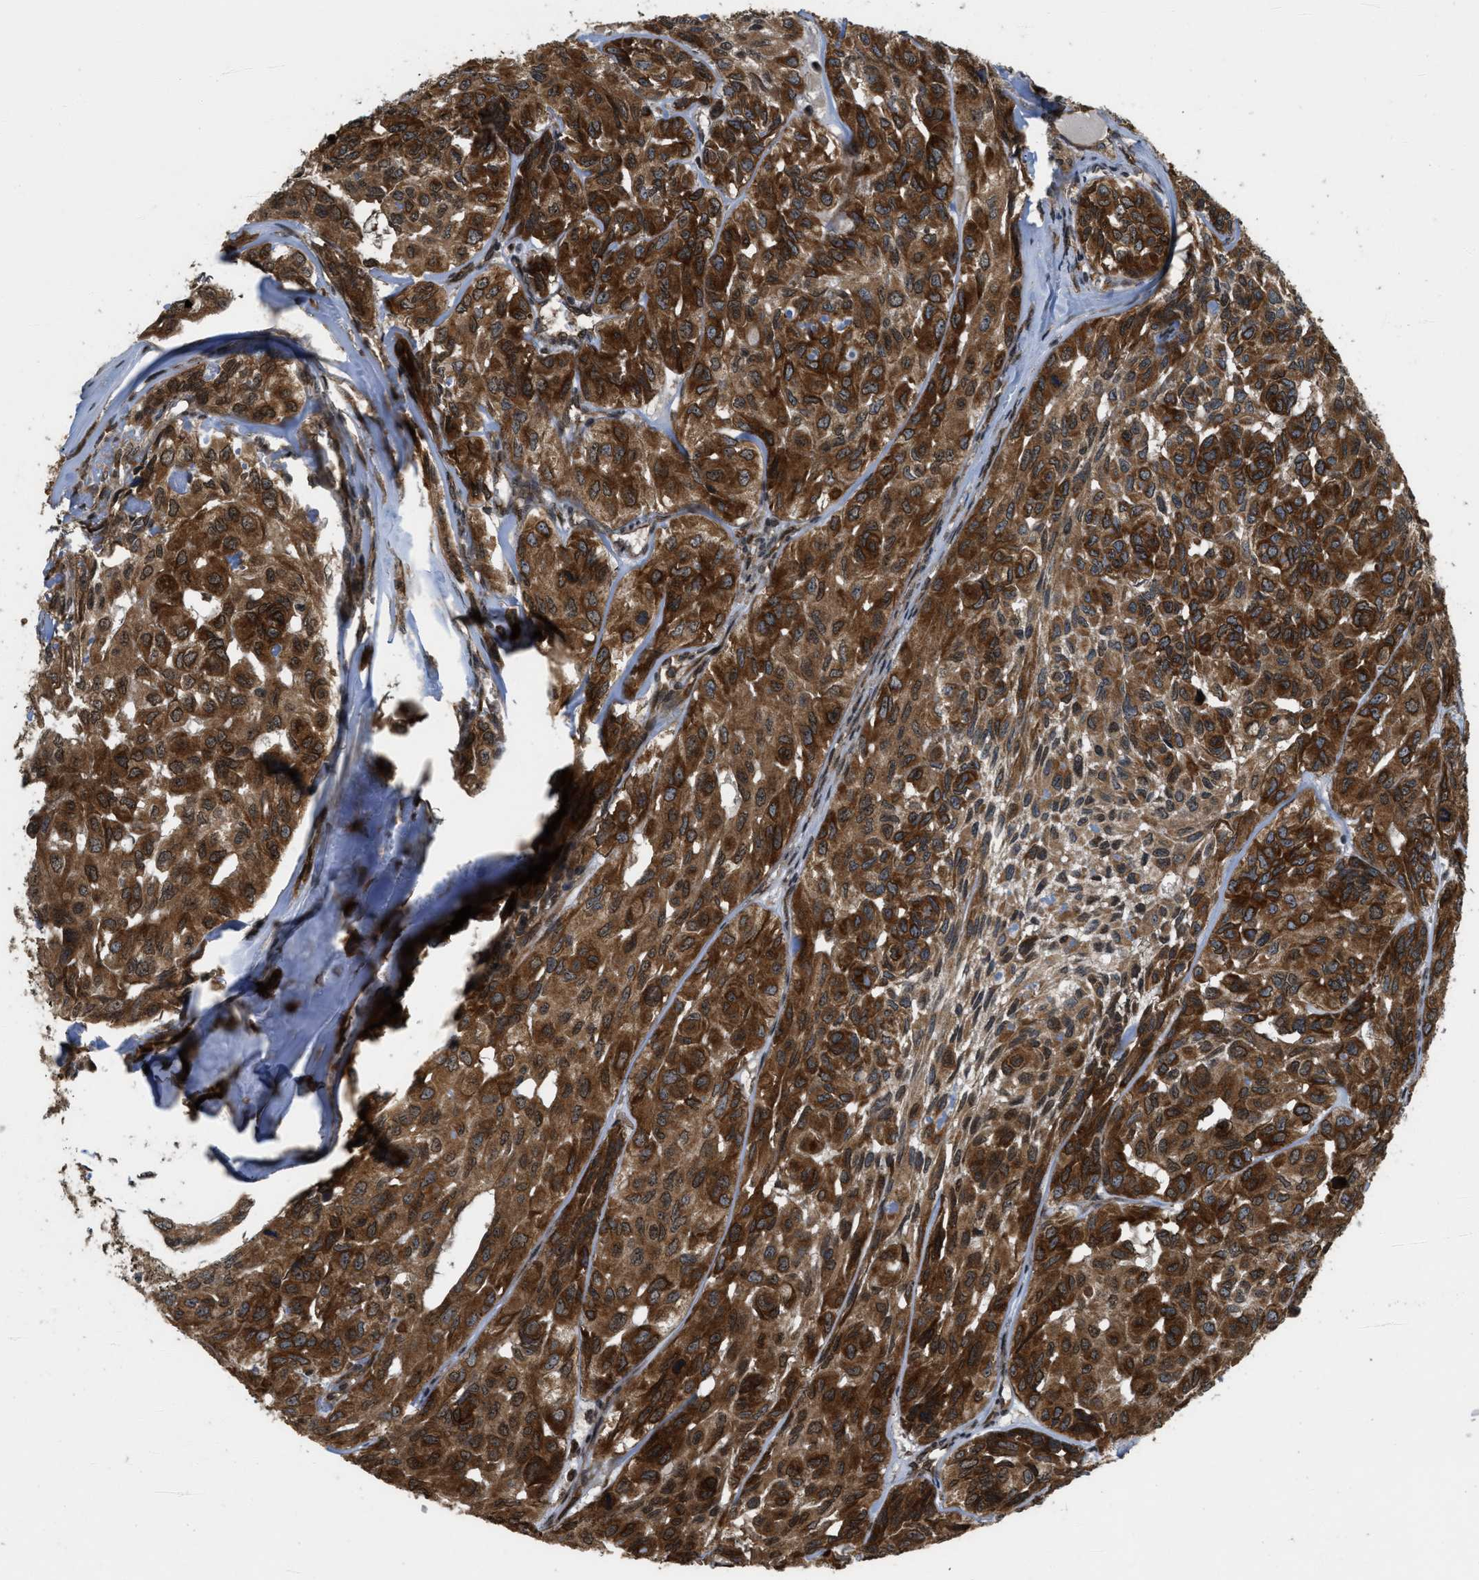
{"staining": {"intensity": "strong", "quantity": ">75%", "location": "cytoplasmic/membranous"}, "tissue": "head and neck cancer", "cell_type": "Tumor cells", "image_type": "cancer", "snomed": [{"axis": "morphology", "description": "Adenocarcinoma, NOS"}, {"axis": "topography", "description": "Salivary gland, NOS"}, {"axis": "topography", "description": "Head-Neck"}], "caption": "Tumor cells exhibit high levels of strong cytoplasmic/membranous positivity in about >75% of cells in adenocarcinoma (head and neck).", "gene": "SPTLC1", "patient": {"sex": "female", "age": 76}}